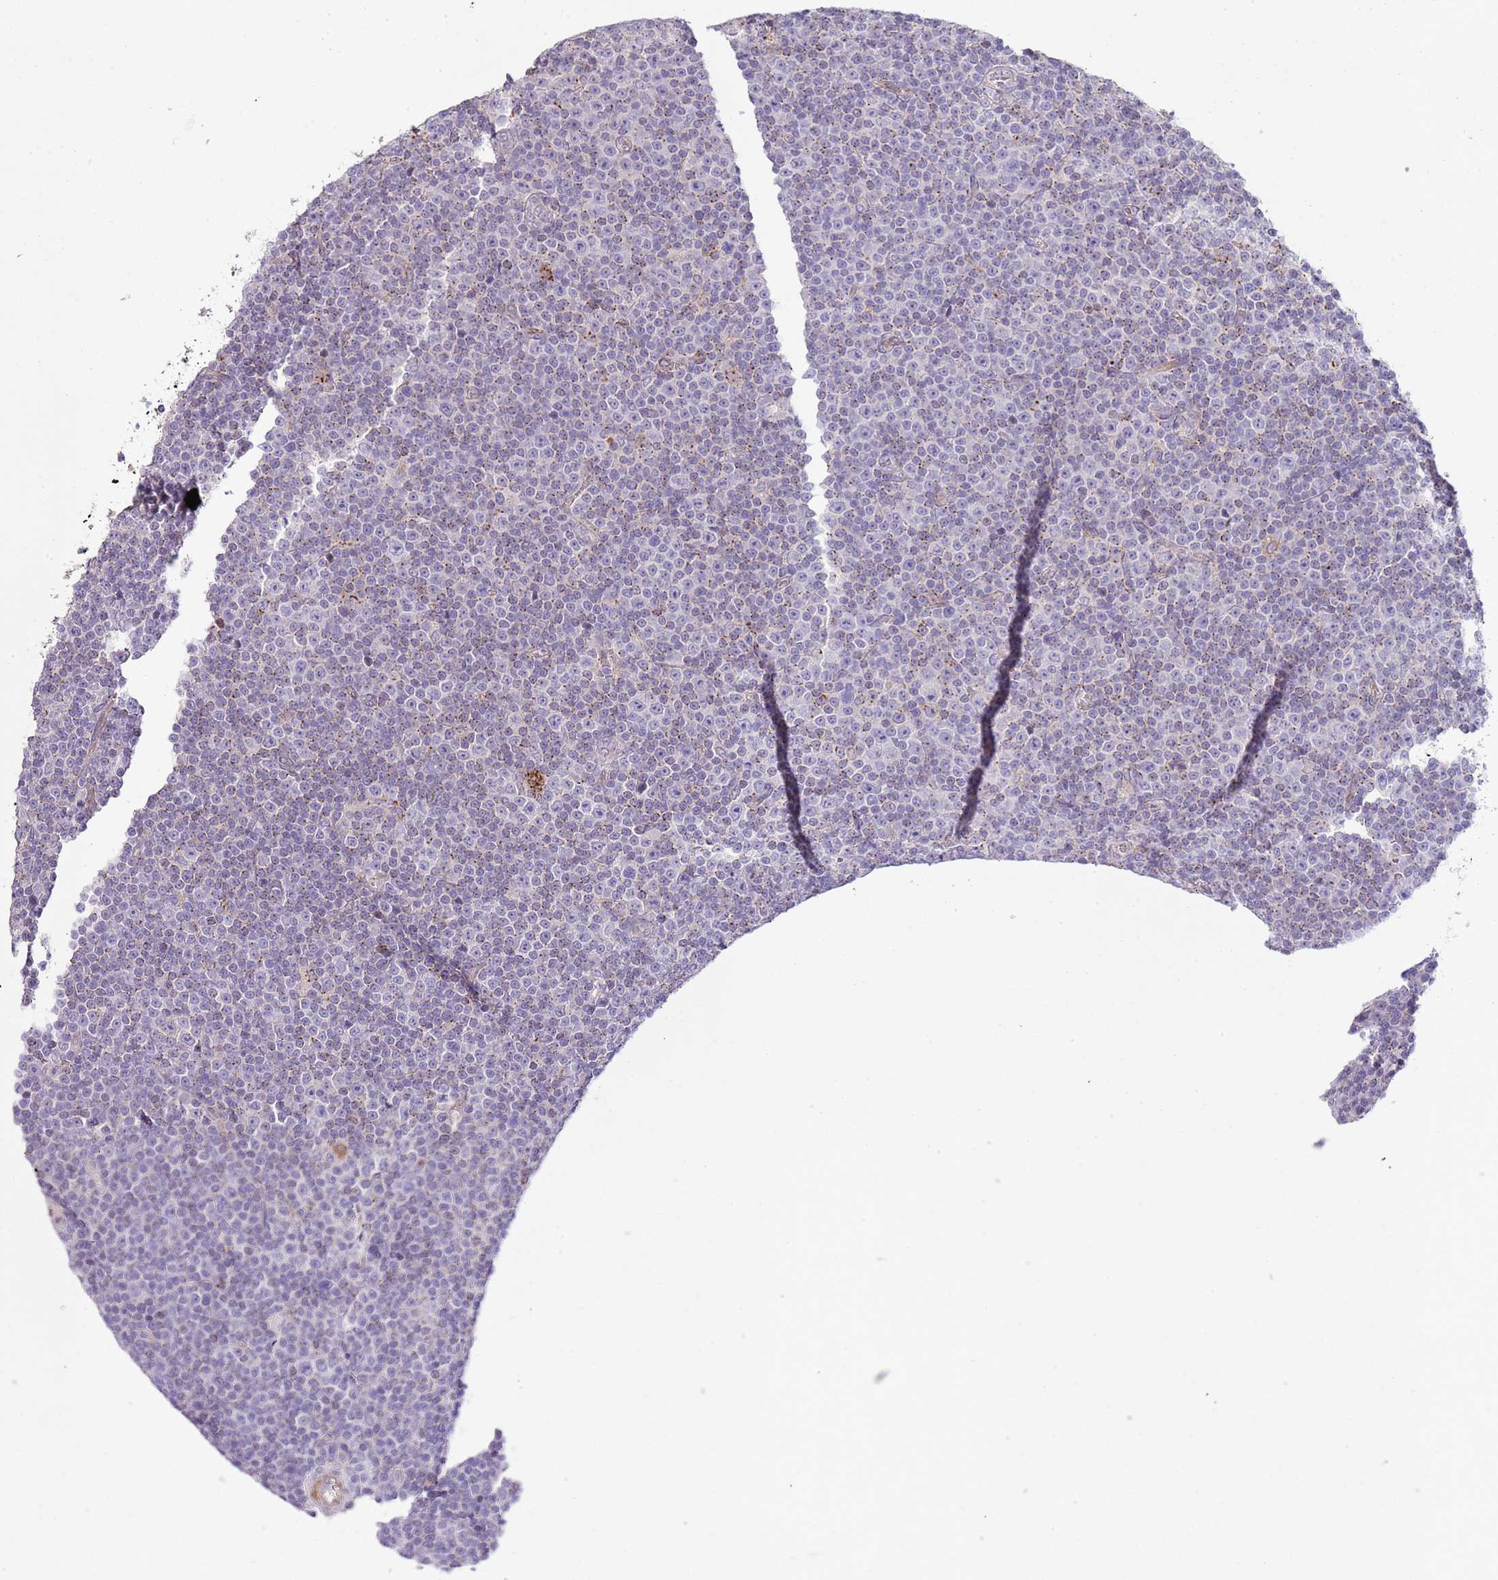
{"staining": {"intensity": "weak", "quantity": "25%-75%", "location": "cytoplasmic/membranous"}, "tissue": "lymphoma", "cell_type": "Tumor cells", "image_type": "cancer", "snomed": [{"axis": "morphology", "description": "Malignant lymphoma, non-Hodgkin's type, Low grade"}, {"axis": "topography", "description": "Lymph node"}], "caption": "Immunohistochemical staining of lymphoma reveals low levels of weak cytoplasmic/membranous expression in about 25%-75% of tumor cells.", "gene": "ABHD17A", "patient": {"sex": "female", "age": 67}}